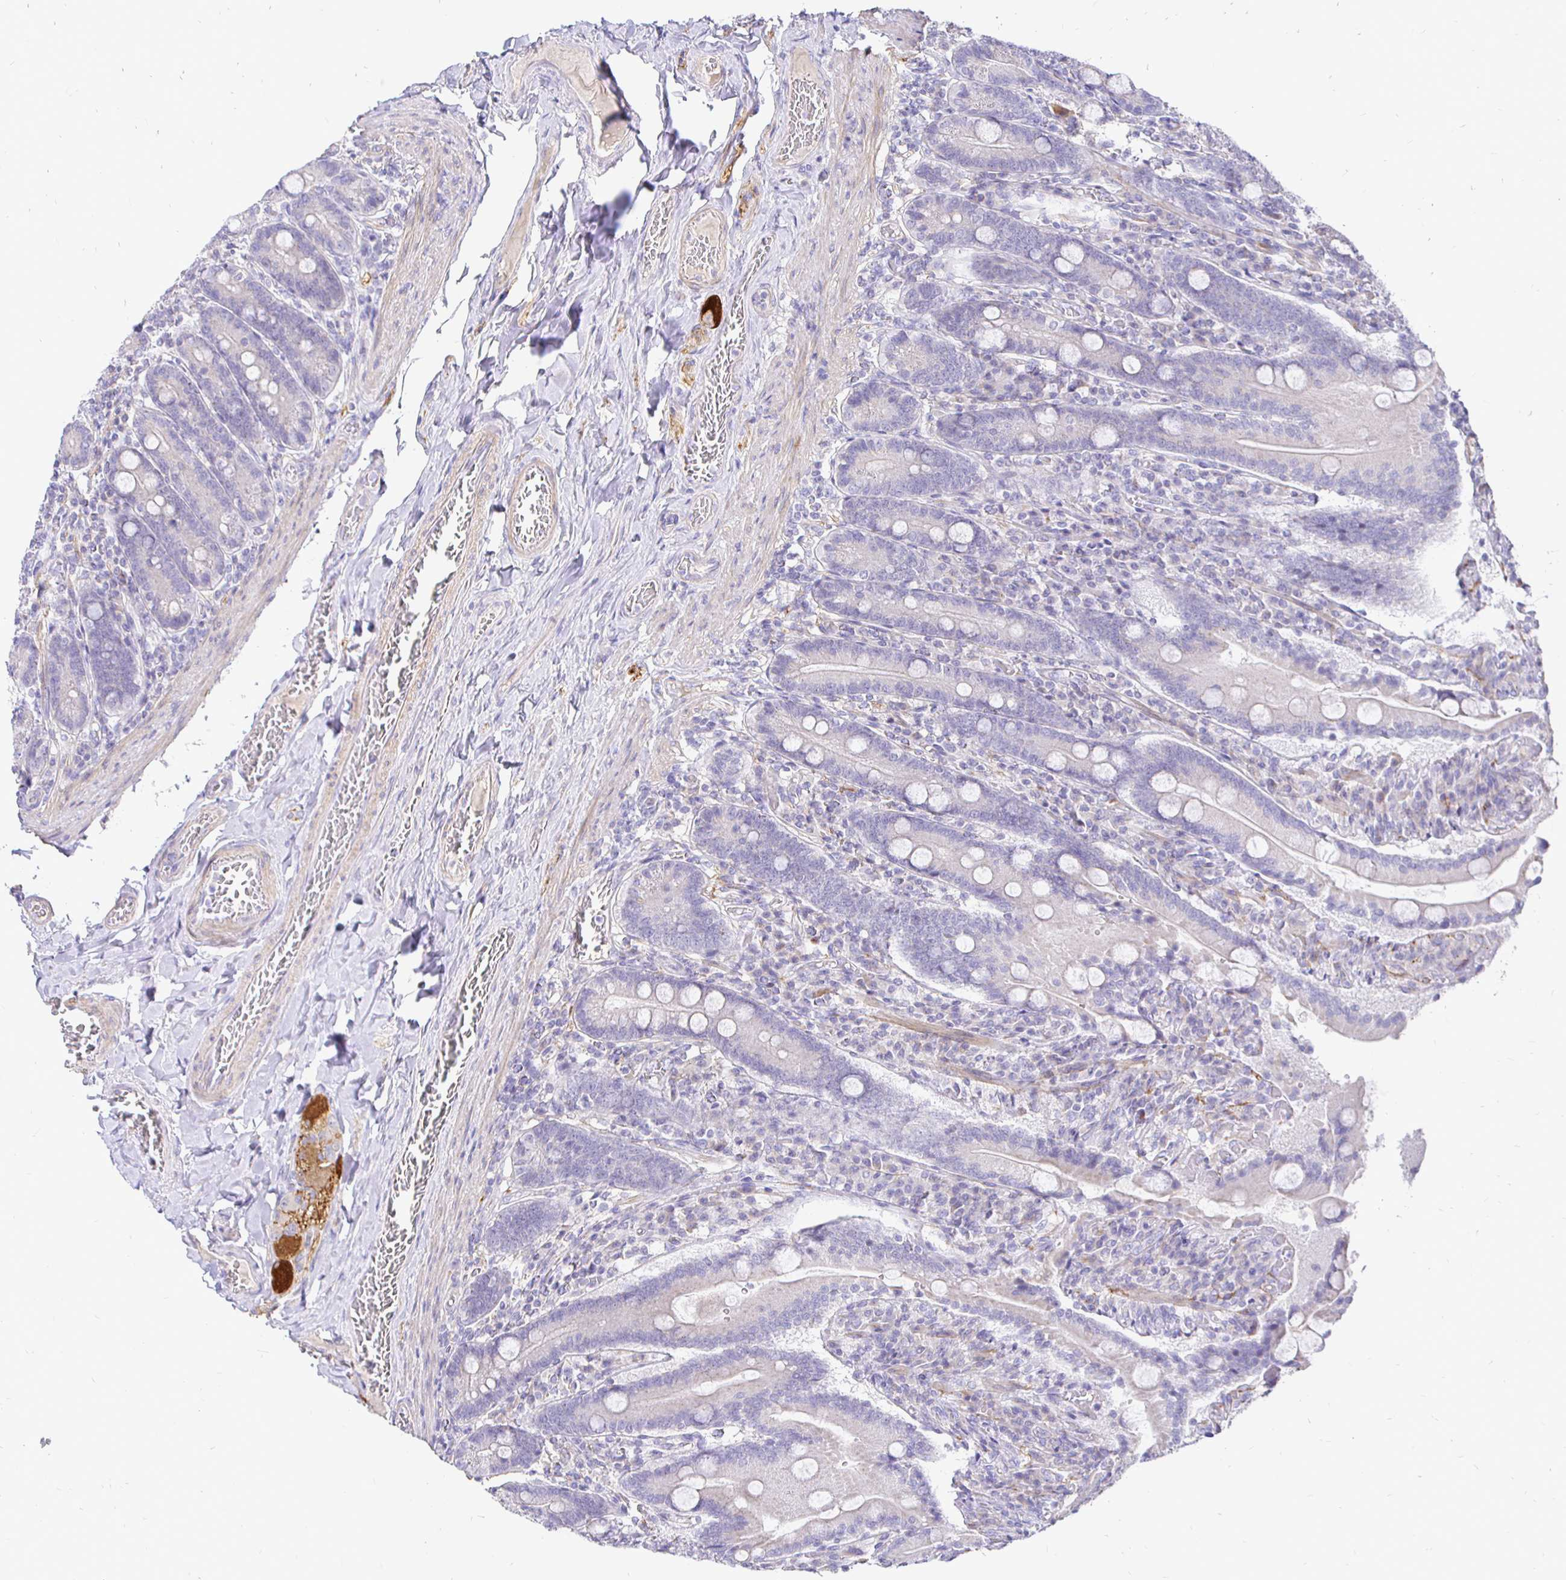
{"staining": {"intensity": "negative", "quantity": "none", "location": "none"}, "tissue": "duodenum", "cell_type": "Glandular cells", "image_type": "normal", "snomed": [{"axis": "morphology", "description": "Normal tissue, NOS"}, {"axis": "topography", "description": "Duodenum"}], "caption": "Protein analysis of benign duodenum reveals no significant staining in glandular cells. (DAB (3,3'-diaminobenzidine) IHC visualized using brightfield microscopy, high magnification).", "gene": "NECAB1", "patient": {"sex": "female", "age": 62}}